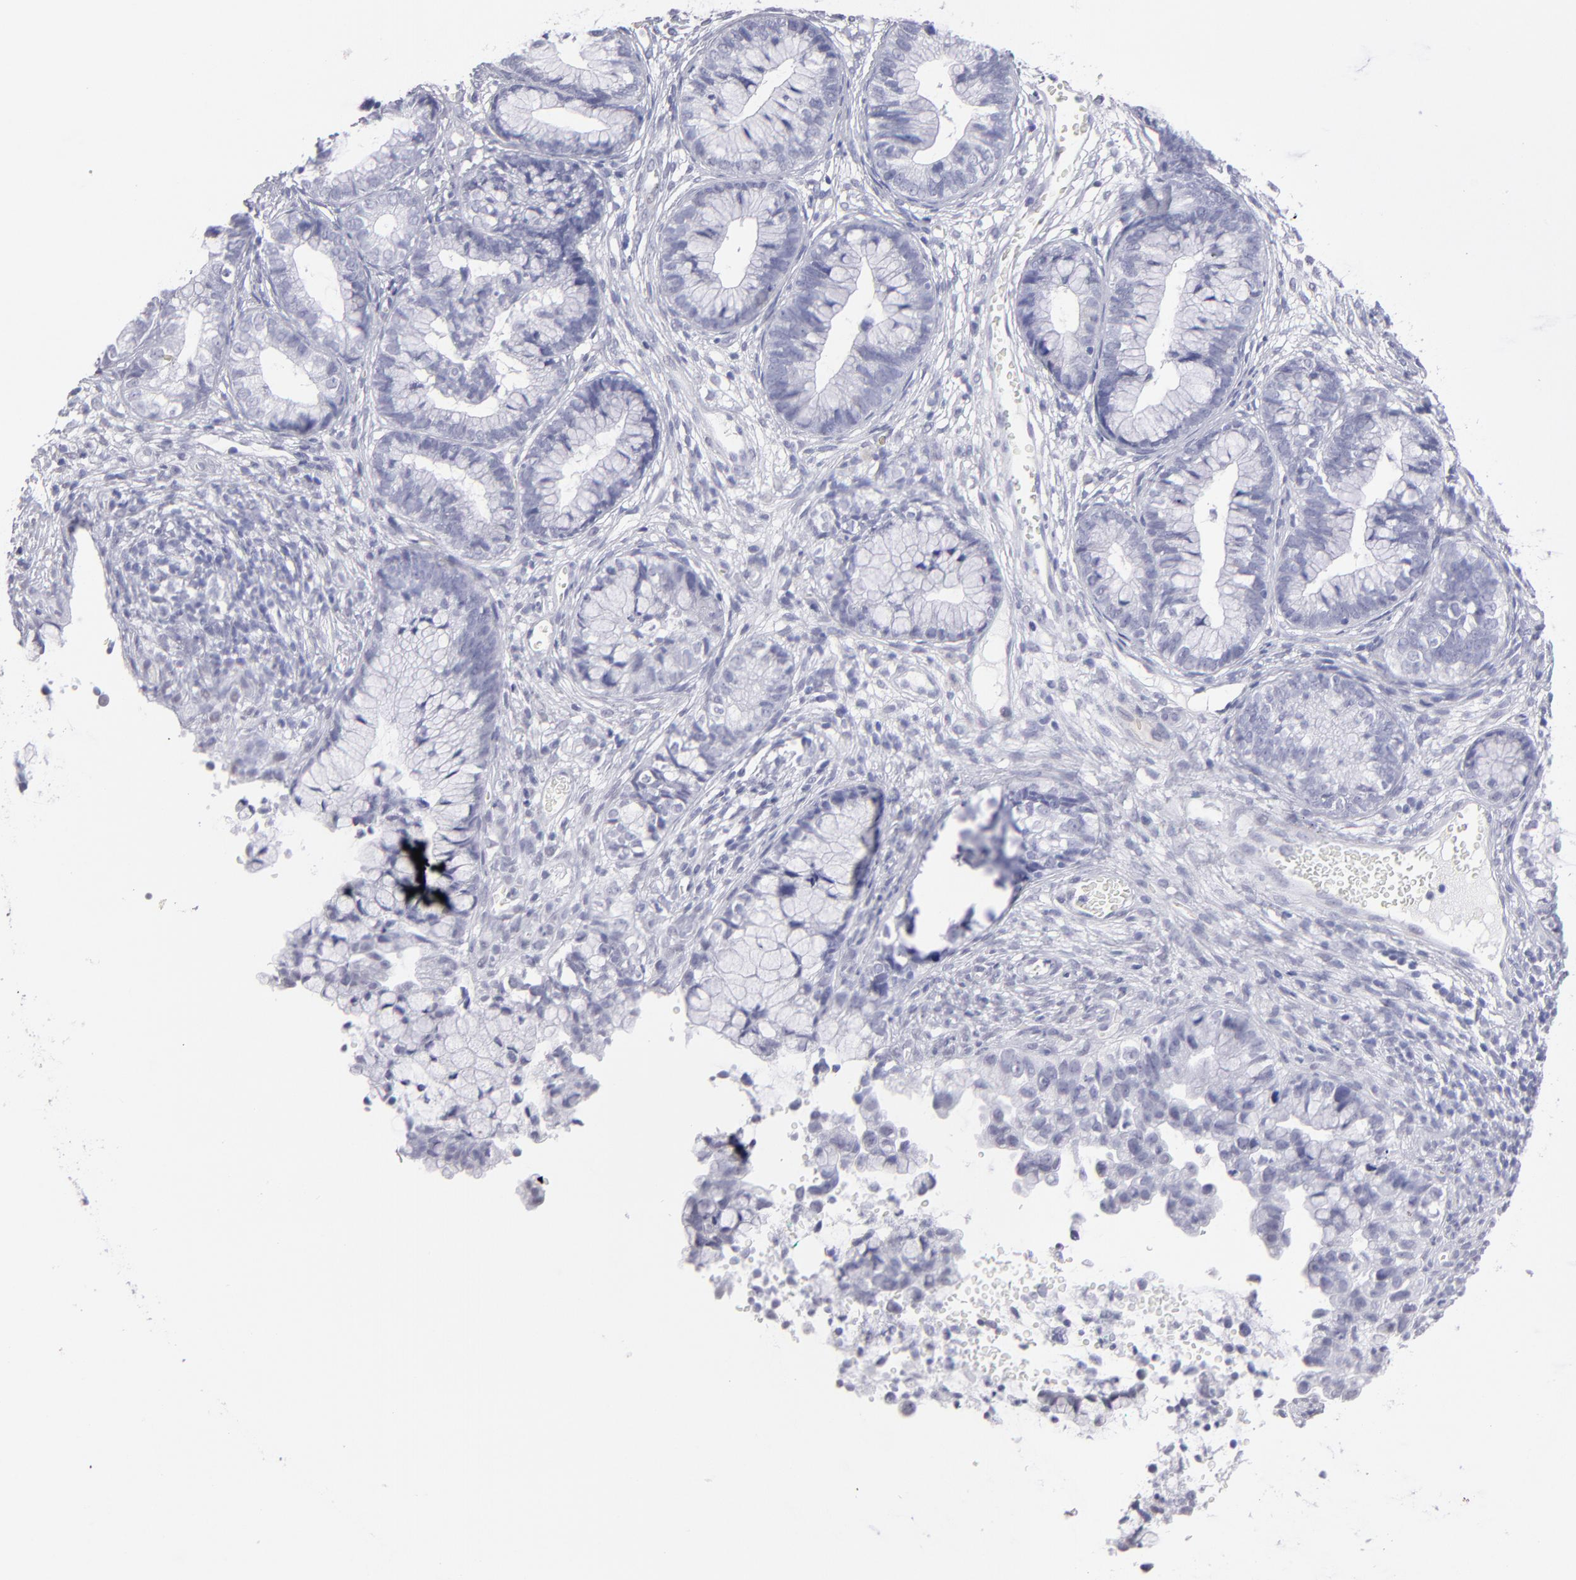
{"staining": {"intensity": "negative", "quantity": "none", "location": "none"}, "tissue": "cervical cancer", "cell_type": "Tumor cells", "image_type": "cancer", "snomed": [{"axis": "morphology", "description": "Adenocarcinoma, NOS"}, {"axis": "topography", "description": "Cervix"}], "caption": "Protein analysis of adenocarcinoma (cervical) exhibits no significant positivity in tumor cells.", "gene": "ALDOB", "patient": {"sex": "female", "age": 44}}